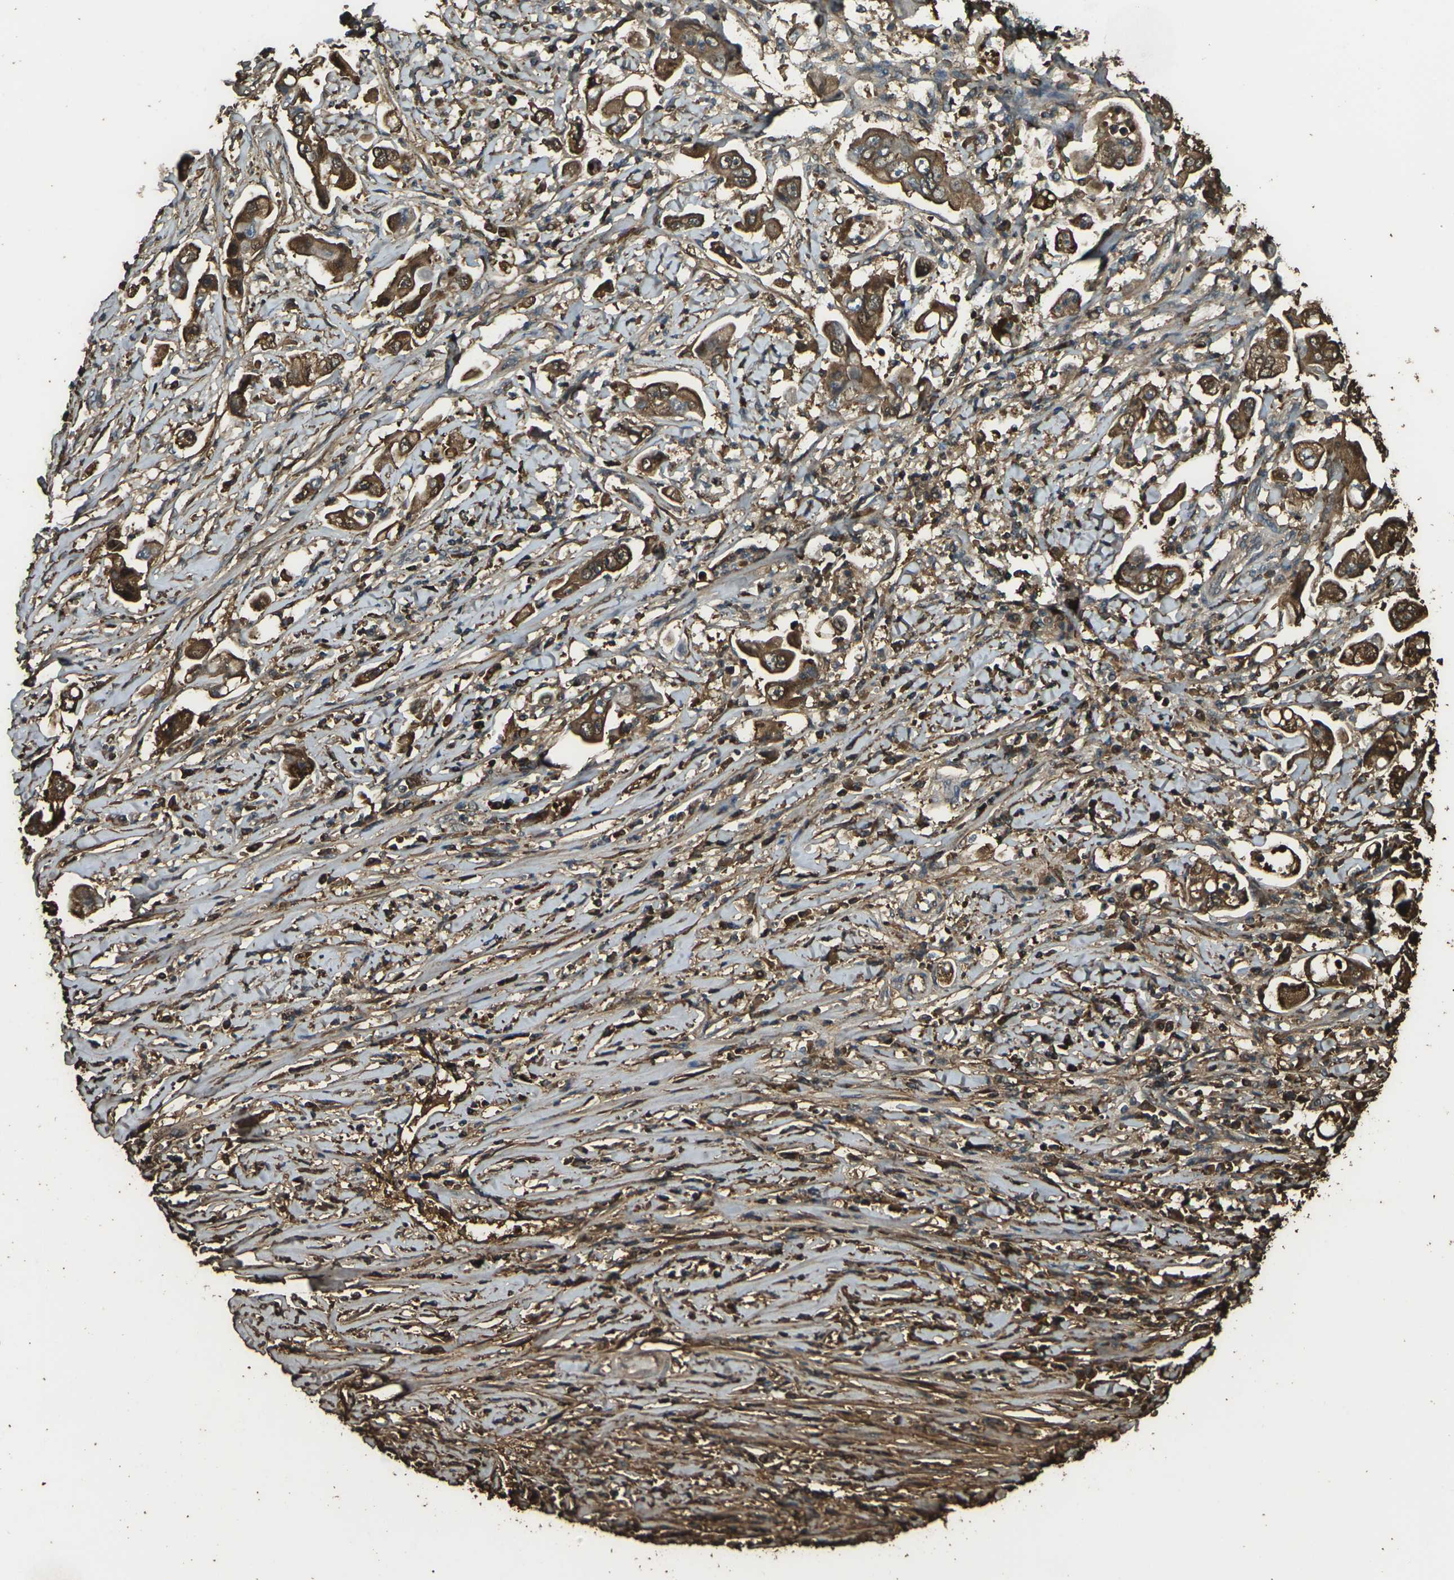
{"staining": {"intensity": "strong", "quantity": ">75%", "location": "cytoplasmic/membranous,nuclear"}, "tissue": "stomach cancer", "cell_type": "Tumor cells", "image_type": "cancer", "snomed": [{"axis": "morphology", "description": "Adenocarcinoma, NOS"}, {"axis": "topography", "description": "Stomach"}], "caption": "High-magnification brightfield microscopy of stomach cancer (adenocarcinoma) stained with DAB (brown) and counterstained with hematoxylin (blue). tumor cells exhibit strong cytoplasmic/membranous and nuclear staining is identified in approximately>75% of cells. (DAB (3,3'-diaminobenzidine) = brown stain, brightfield microscopy at high magnification).", "gene": "CYP1B1", "patient": {"sex": "male", "age": 62}}